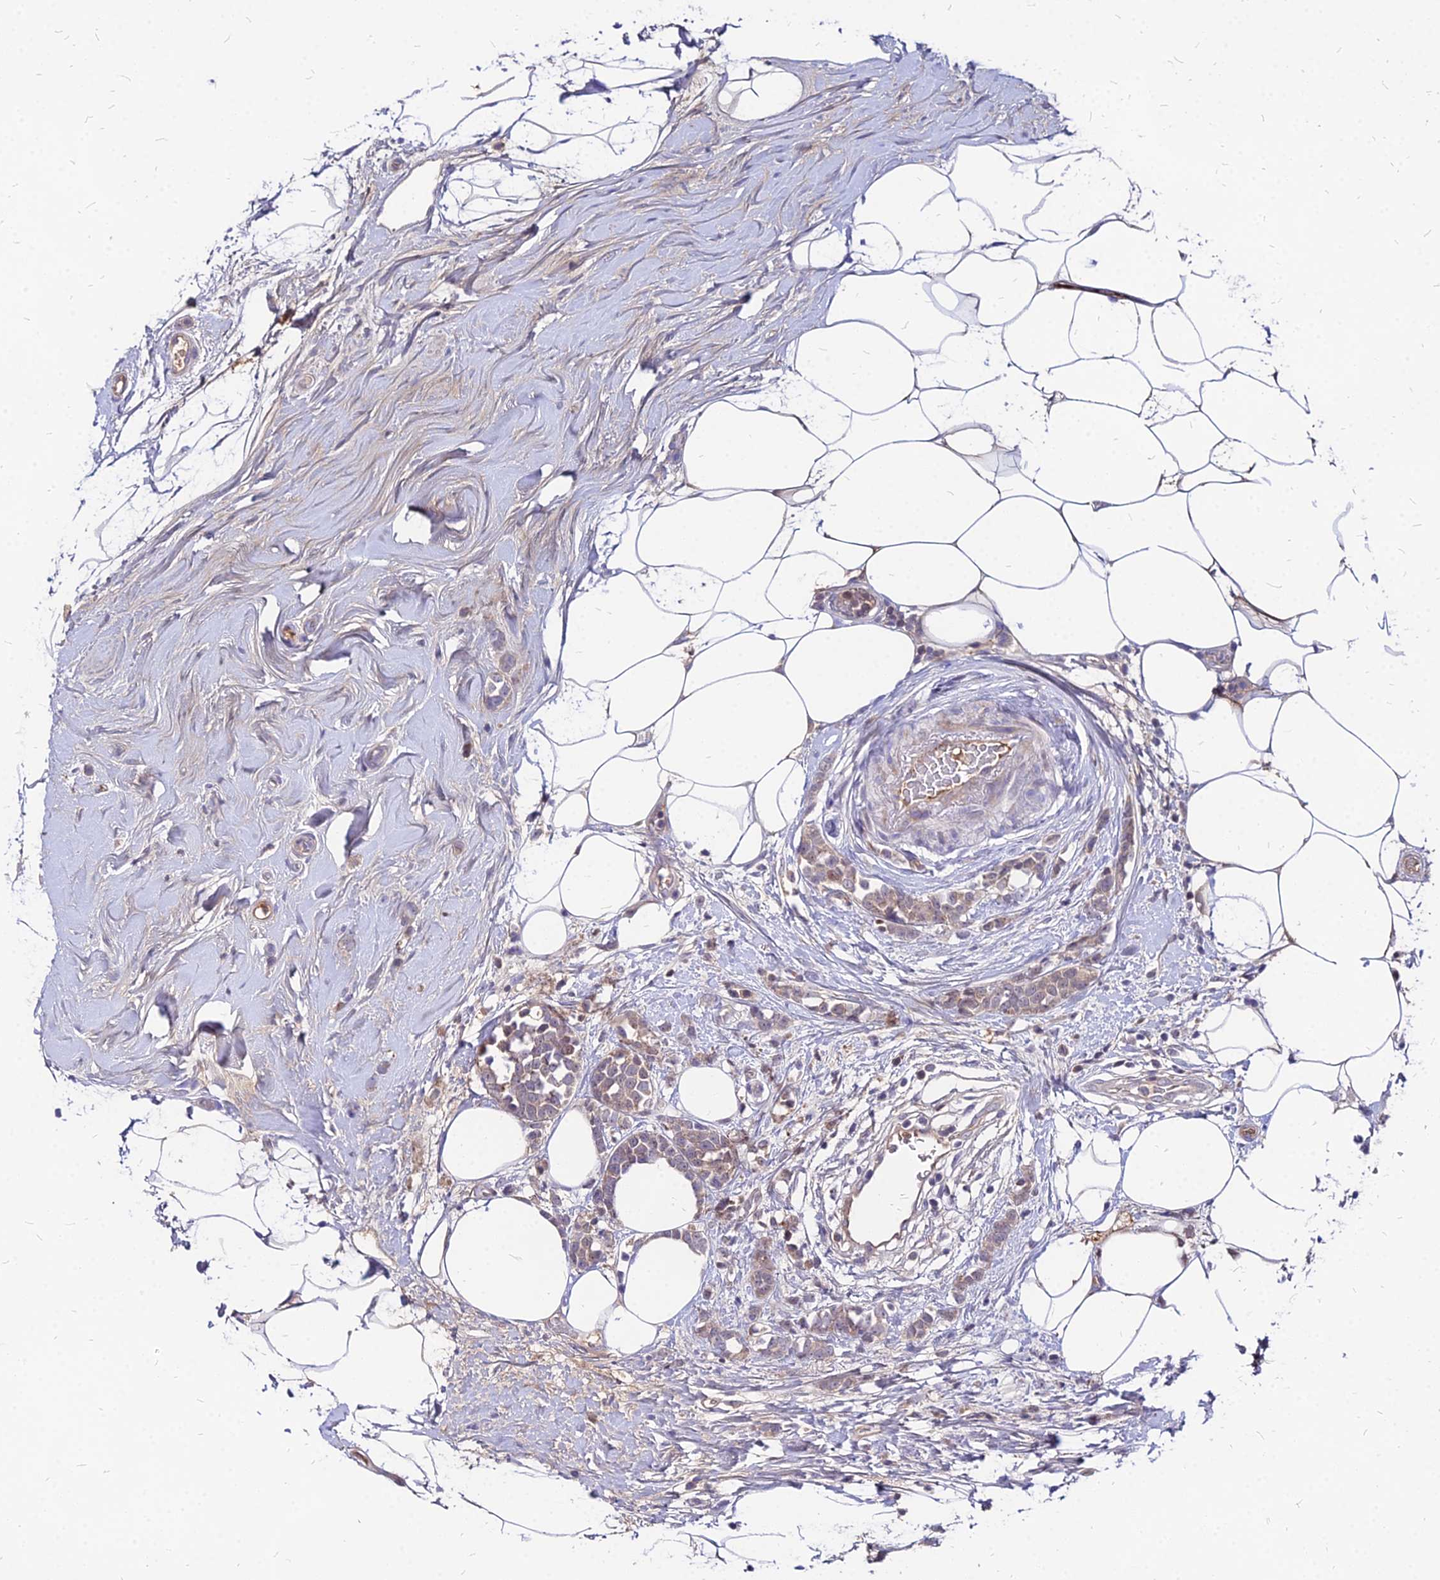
{"staining": {"intensity": "weak", "quantity": ">75%", "location": "cytoplasmic/membranous"}, "tissue": "breast cancer", "cell_type": "Tumor cells", "image_type": "cancer", "snomed": [{"axis": "morphology", "description": "Lobular carcinoma"}, {"axis": "topography", "description": "Breast"}], "caption": "The photomicrograph displays a brown stain indicating the presence of a protein in the cytoplasmic/membranous of tumor cells in breast cancer. (DAB (3,3'-diaminobenzidine) IHC with brightfield microscopy, high magnification).", "gene": "ACSM6", "patient": {"sex": "female", "age": 58}}